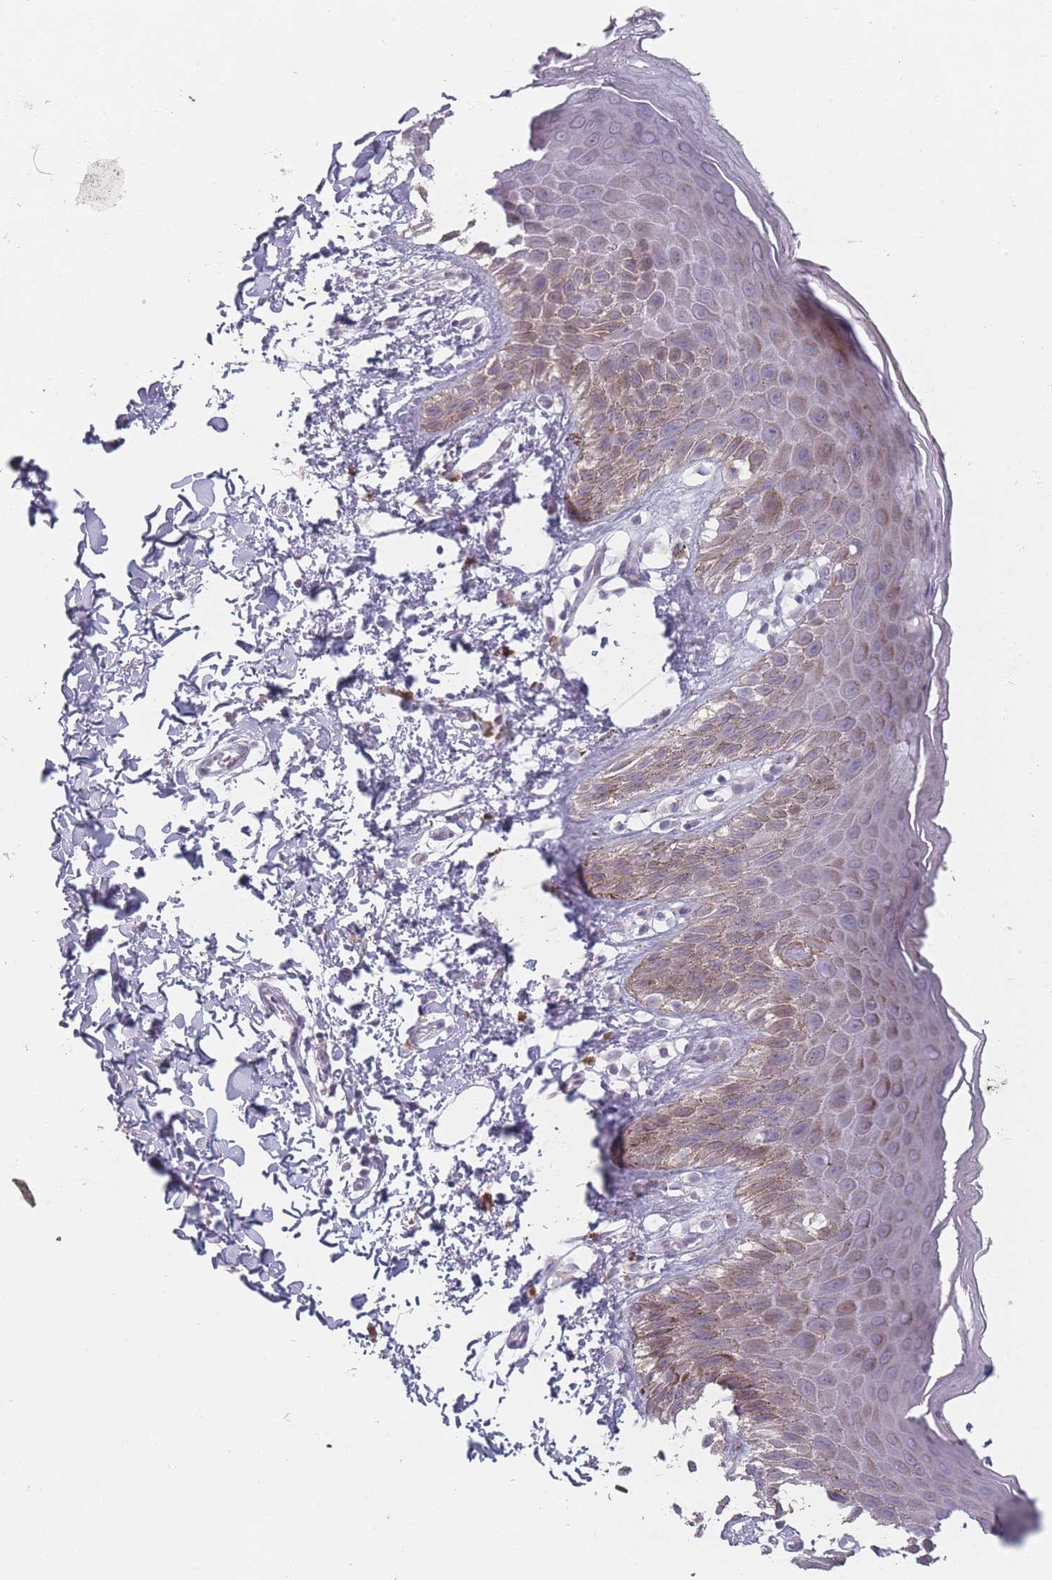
{"staining": {"intensity": "weak", "quantity": "25%-75%", "location": "cytoplasmic/membranous"}, "tissue": "skin", "cell_type": "Epidermal cells", "image_type": "normal", "snomed": [{"axis": "morphology", "description": "Normal tissue, NOS"}, {"axis": "topography", "description": "Anal"}], "caption": "Immunohistochemical staining of normal skin shows weak cytoplasmic/membranous protein expression in approximately 25%-75% of epidermal cells.", "gene": "RASL10B", "patient": {"sex": "male", "age": 44}}